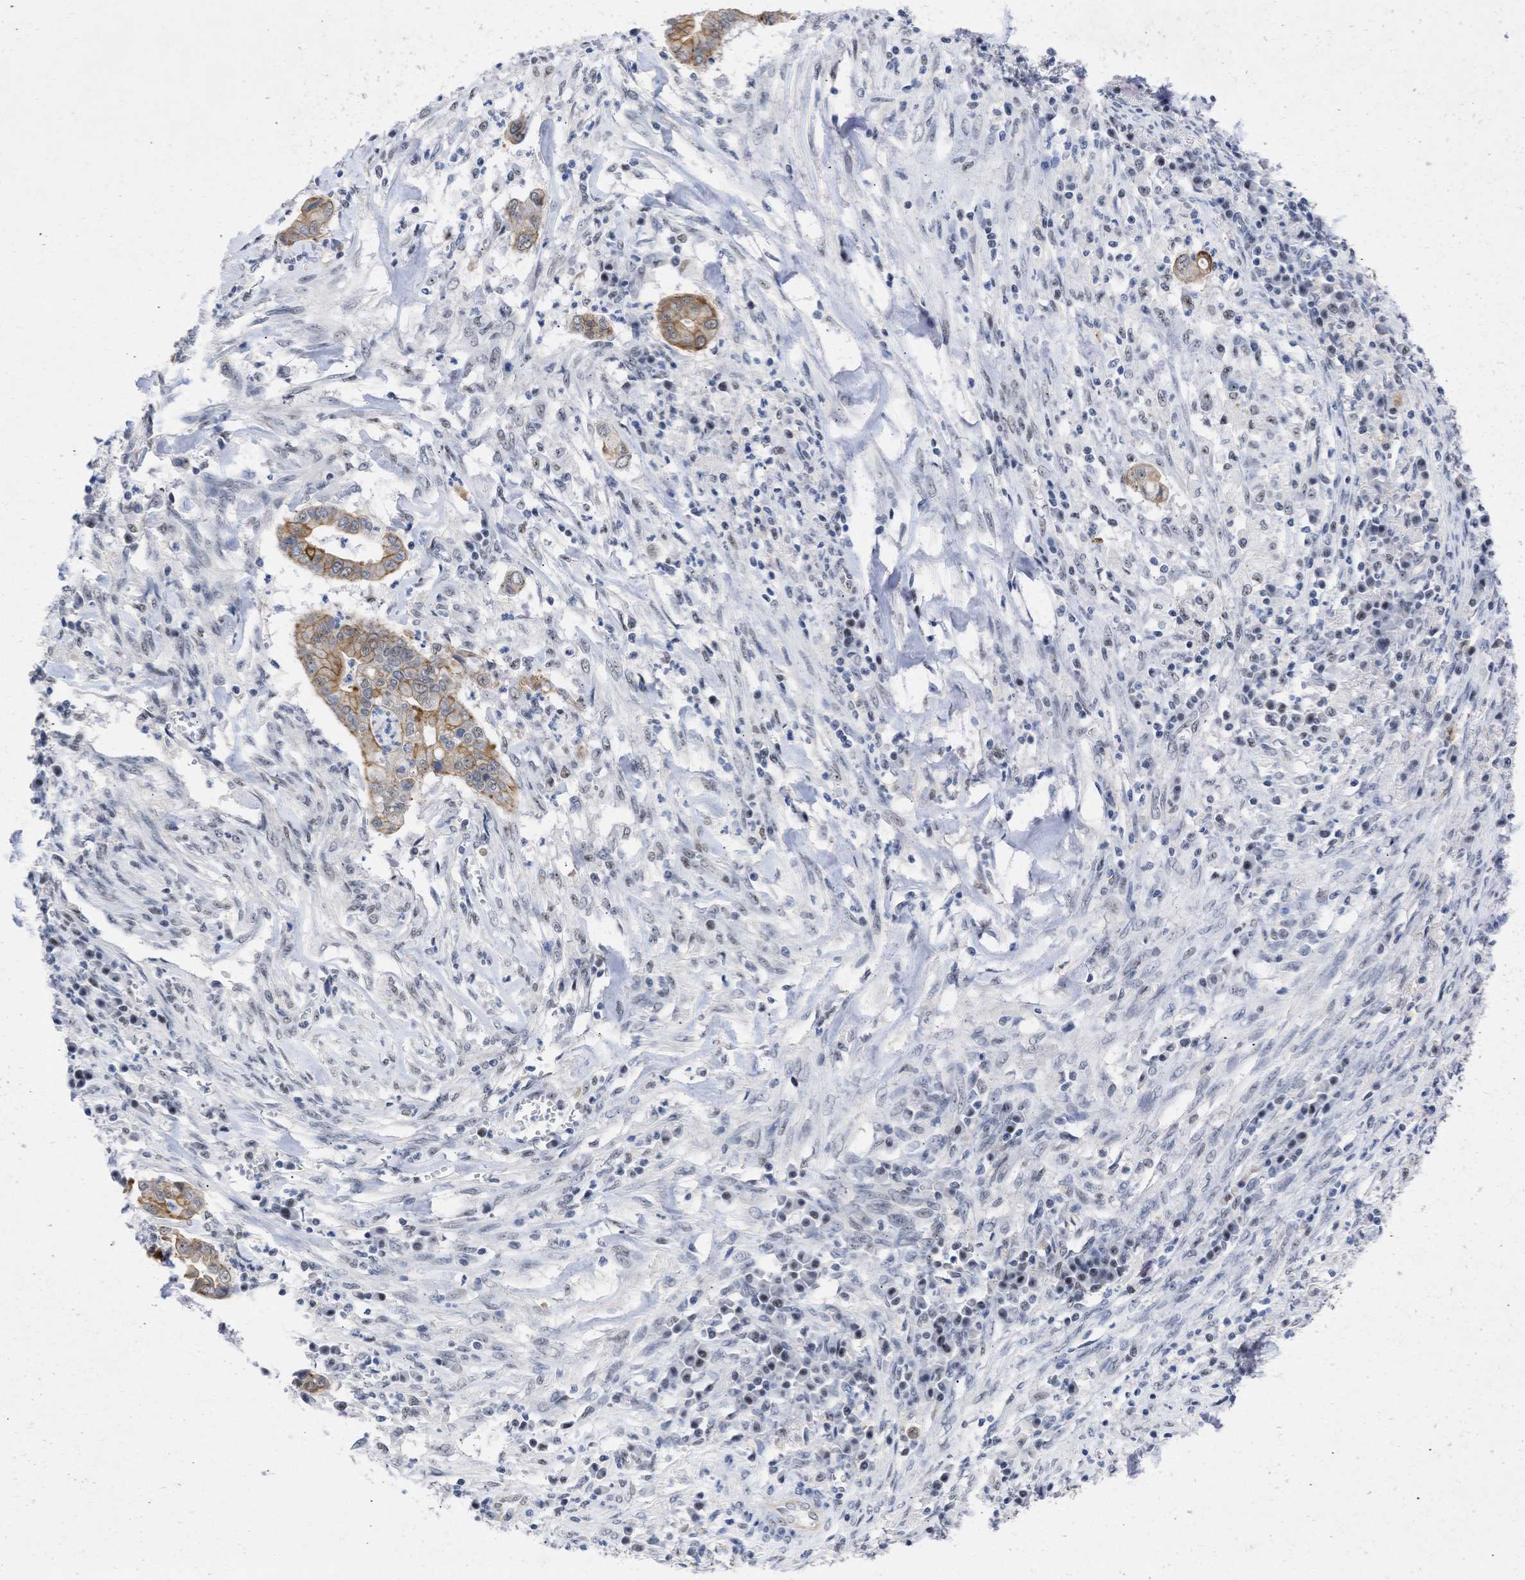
{"staining": {"intensity": "moderate", "quantity": ">75%", "location": "cytoplasmic/membranous"}, "tissue": "cervical cancer", "cell_type": "Tumor cells", "image_type": "cancer", "snomed": [{"axis": "morphology", "description": "Adenocarcinoma, NOS"}, {"axis": "topography", "description": "Cervix"}], "caption": "IHC of human cervical adenocarcinoma exhibits medium levels of moderate cytoplasmic/membranous expression in approximately >75% of tumor cells.", "gene": "DDX41", "patient": {"sex": "female", "age": 44}}